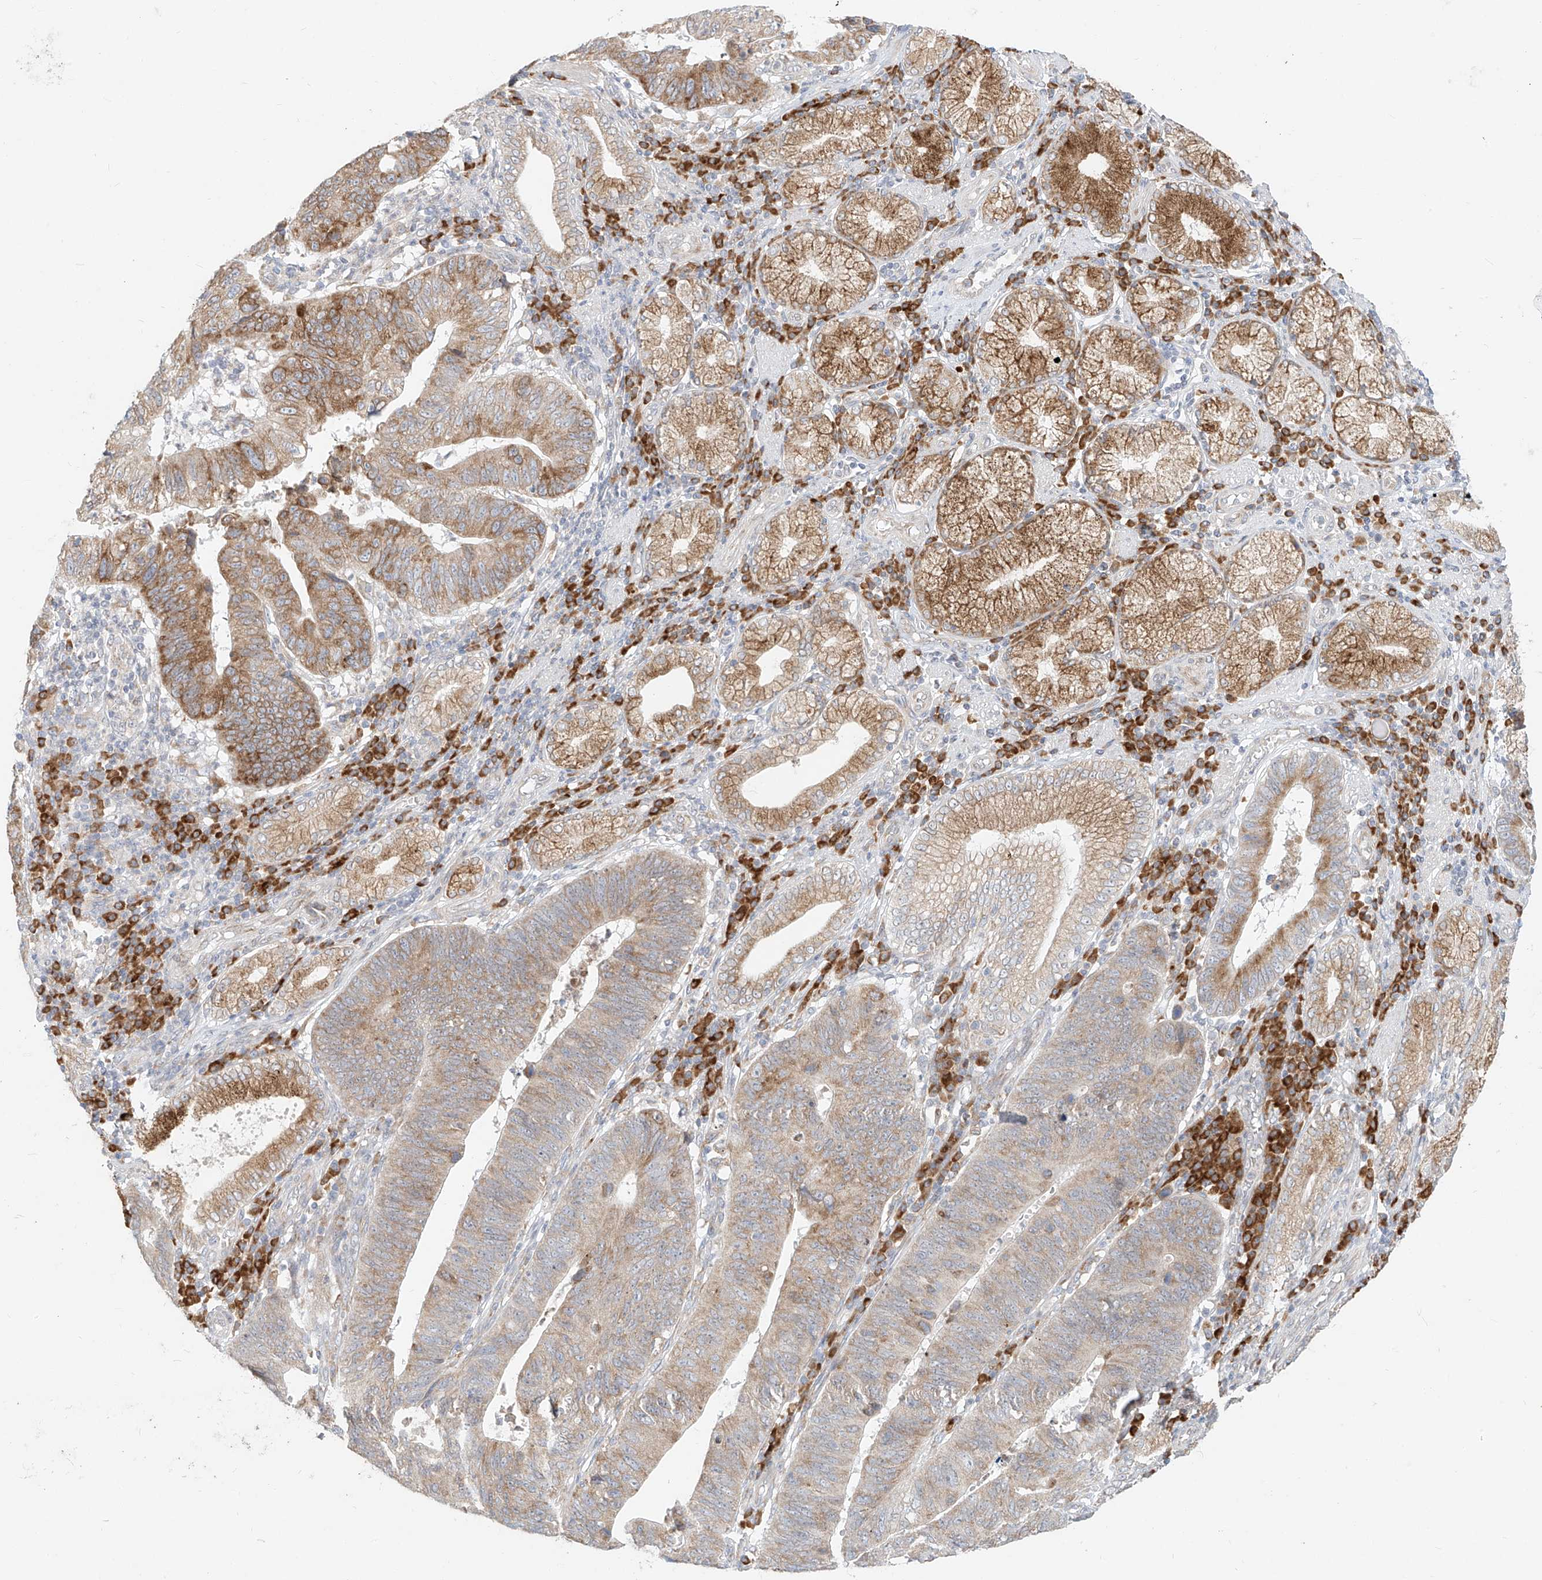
{"staining": {"intensity": "moderate", "quantity": "25%-75%", "location": "cytoplasmic/membranous"}, "tissue": "stomach cancer", "cell_type": "Tumor cells", "image_type": "cancer", "snomed": [{"axis": "morphology", "description": "Adenocarcinoma, NOS"}, {"axis": "topography", "description": "Stomach"}], "caption": "Protein staining reveals moderate cytoplasmic/membranous staining in about 25%-75% of tumor cells in adenocarcinoma (stomach).", "gene": "STT3A", "patient": {"sex": "male", "age": 59}}